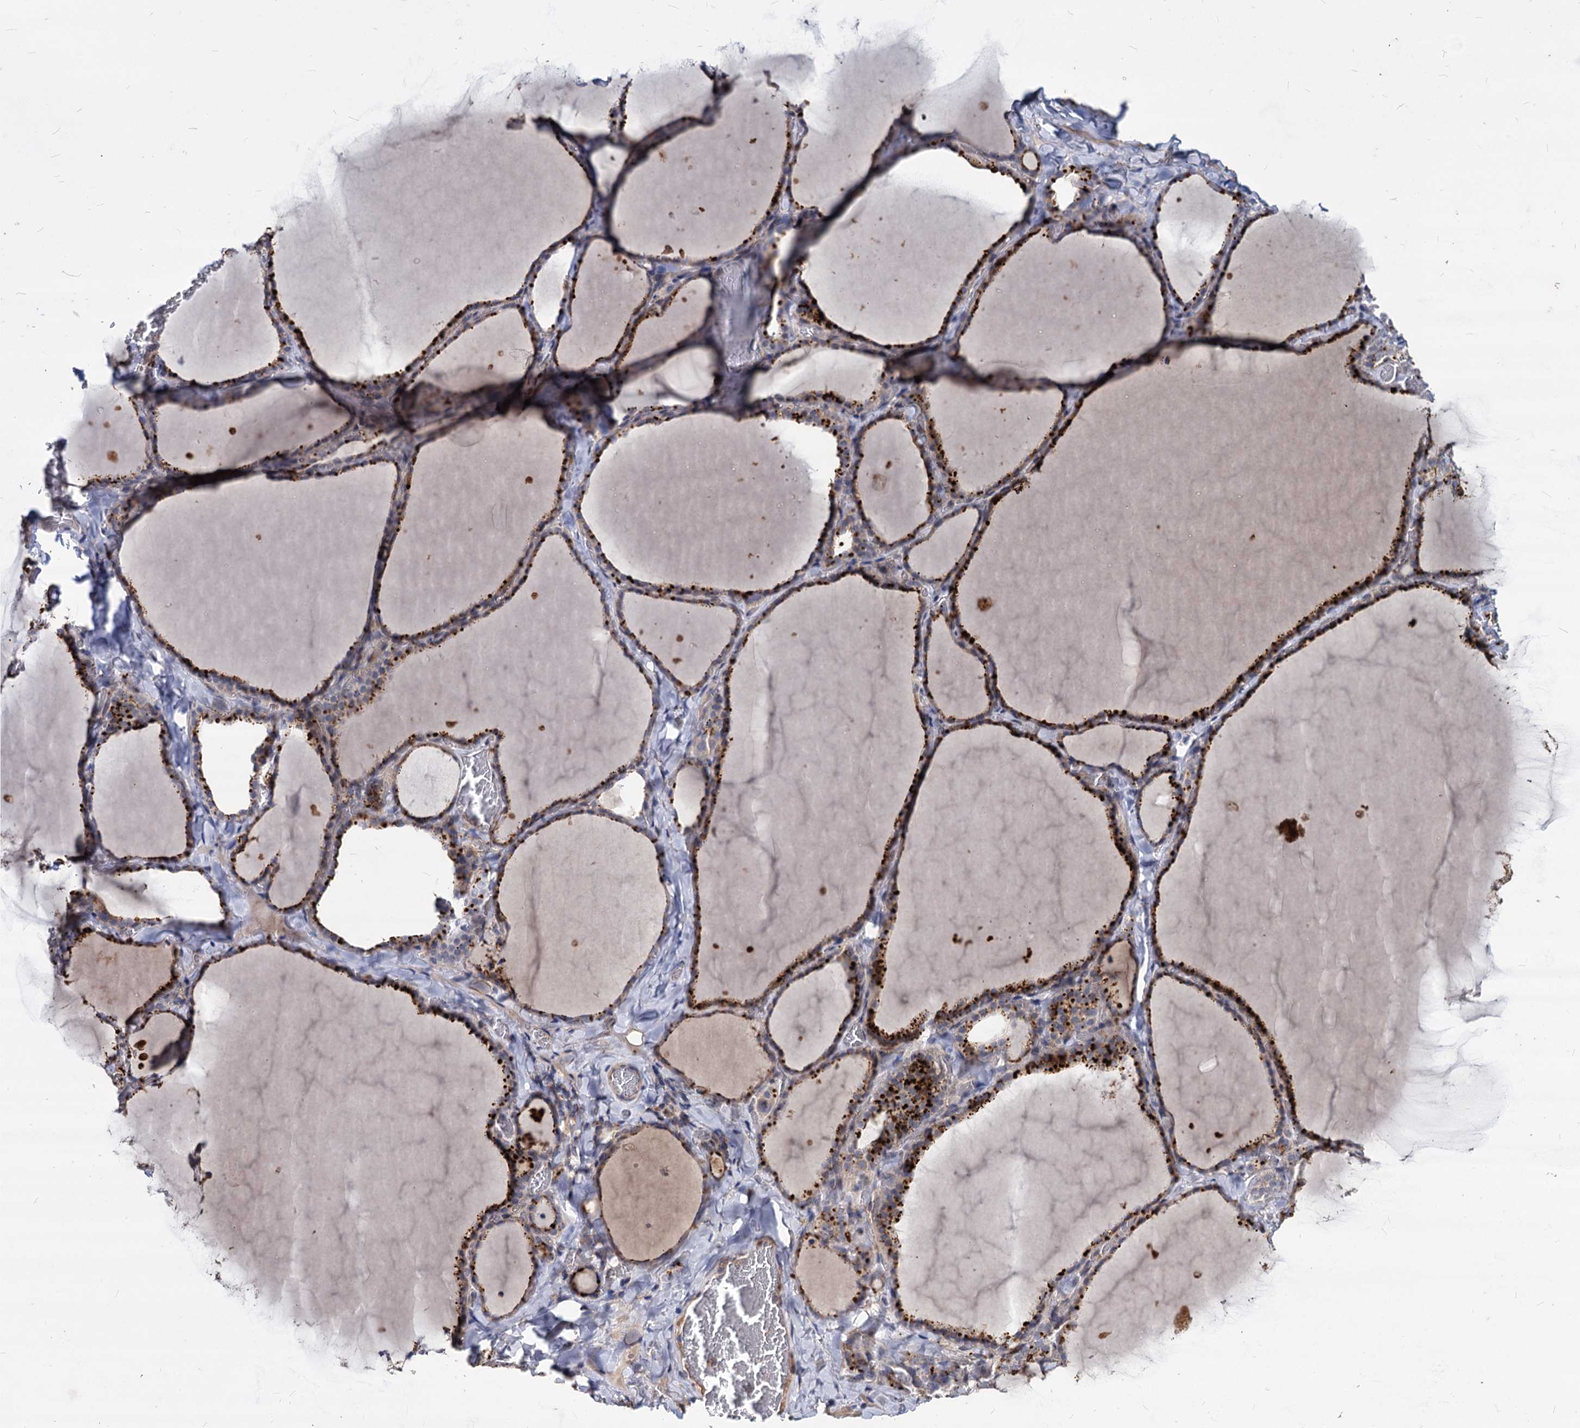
{"staining": {"intensity": "moderate", "quantity": ">75%", "location": "cytoplasmic/membranous"}, "tissue": "thyroid gland", "cell_type": "Glandular cells", "image_type": "normal", "snomed": [{"axis": "morphology", "description": "Normal tissue, NOS"}, {"axis": "topography", "description": "Thyroid gland"}], "caption": "Approximately >75% of glandular cells in normal human thyroid gland display moderate cytoplasmic/membranous protein positivity as visualized by brown immunohistochemical staining.", "gene": "C11orf86", "patient": {"sex": "female", "age": 22}}